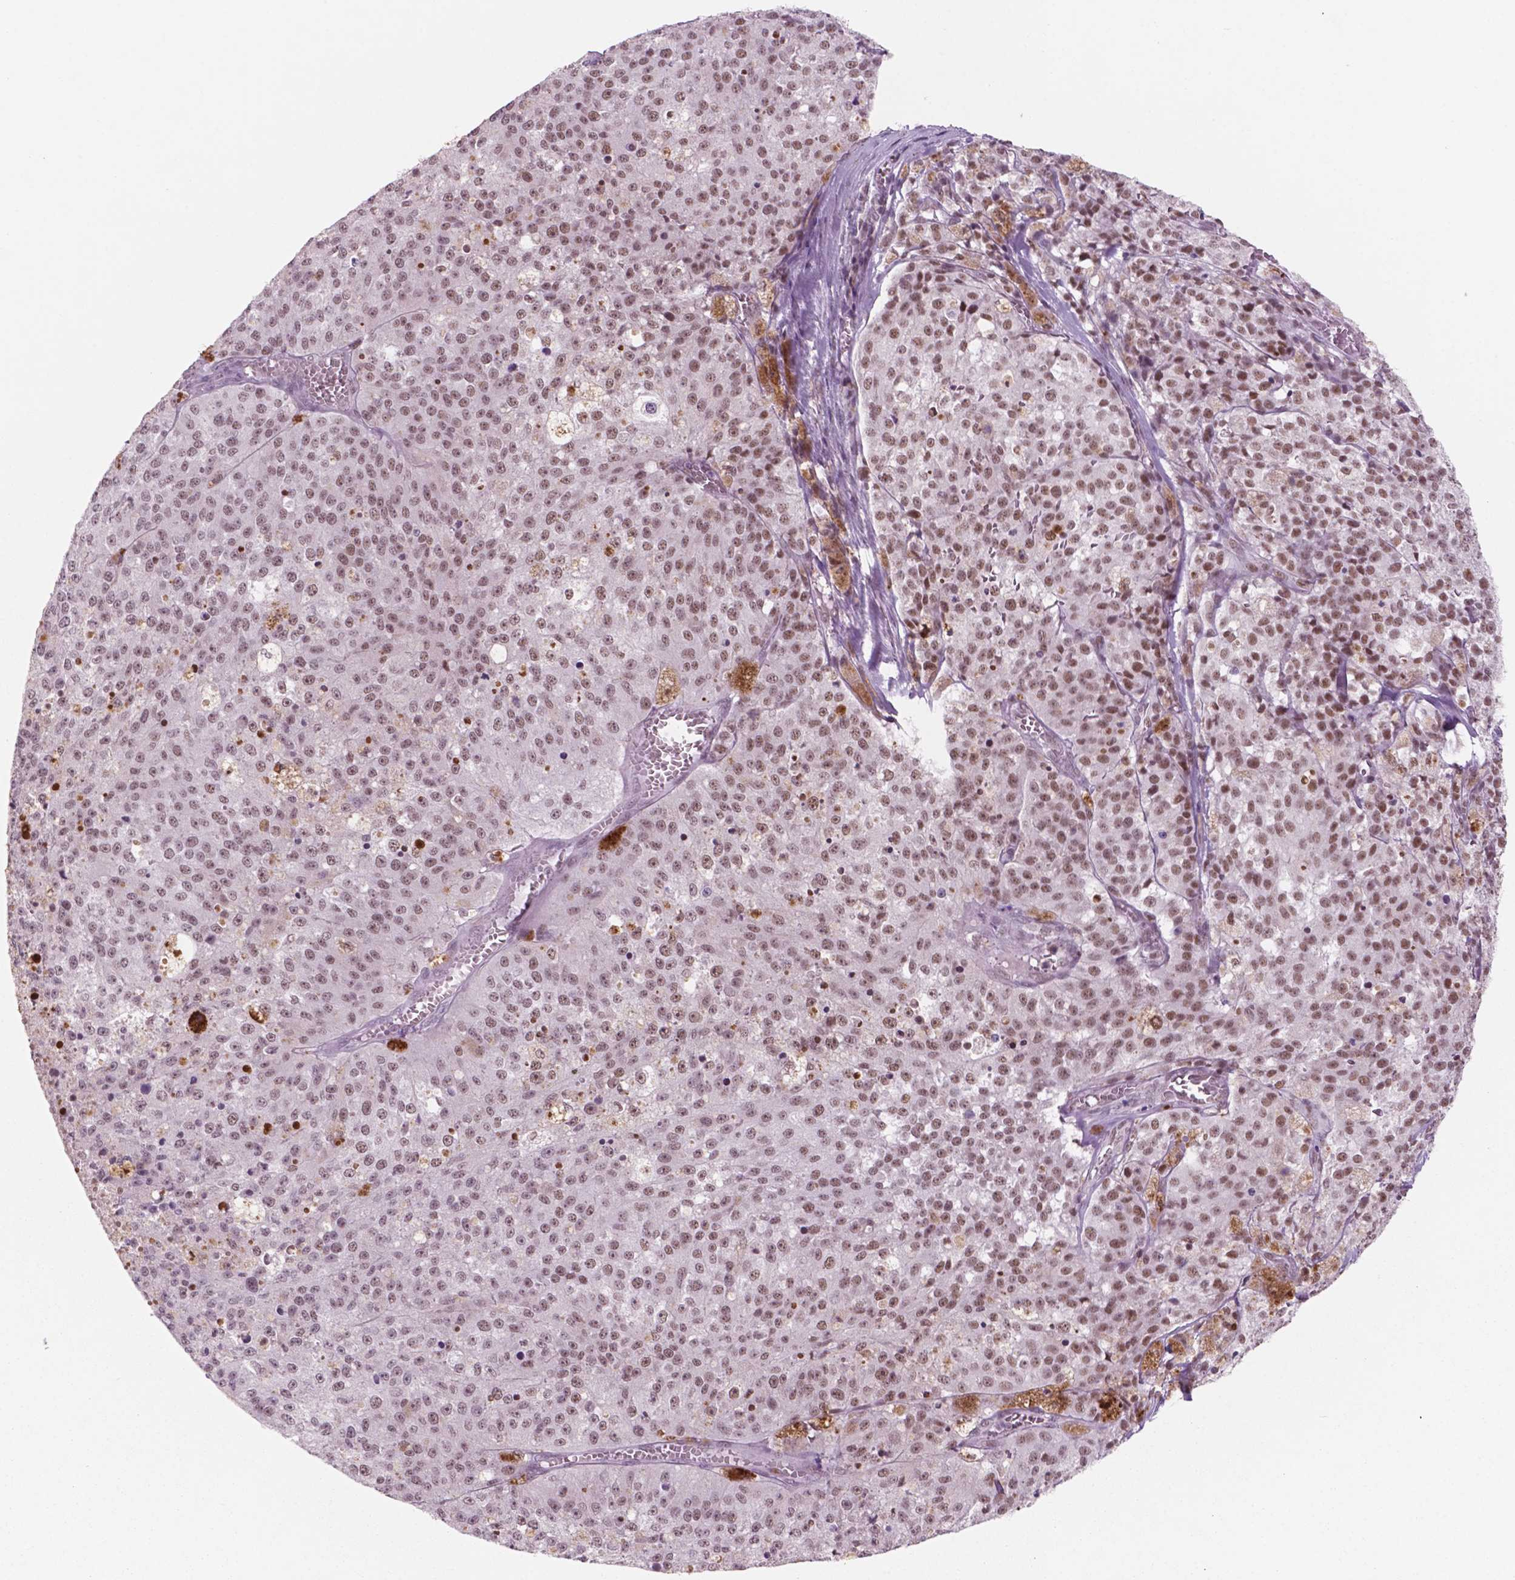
{"staining": {"intensity": "weak", "quantity": ">75%", "location": "nuclear"}, "tissue": "melanoma", "cell_type": "Tumor cells", "image_type": "cancer", "snomed": [{"axis": "morphology", "description": "Malignant melanoma, Metastatic site"}, {"axis": "topography", "description": "Lymph node"}], "caption": "An immunohistochemistry histopathology image of neoplastic tissue is shown. Protein staining in brown shows weak nuclear positivity in malignant melanoma (metastatic site) within tumor cells.", "gene": "CTR9", "patient": {"sex": "female", "age": 64}}